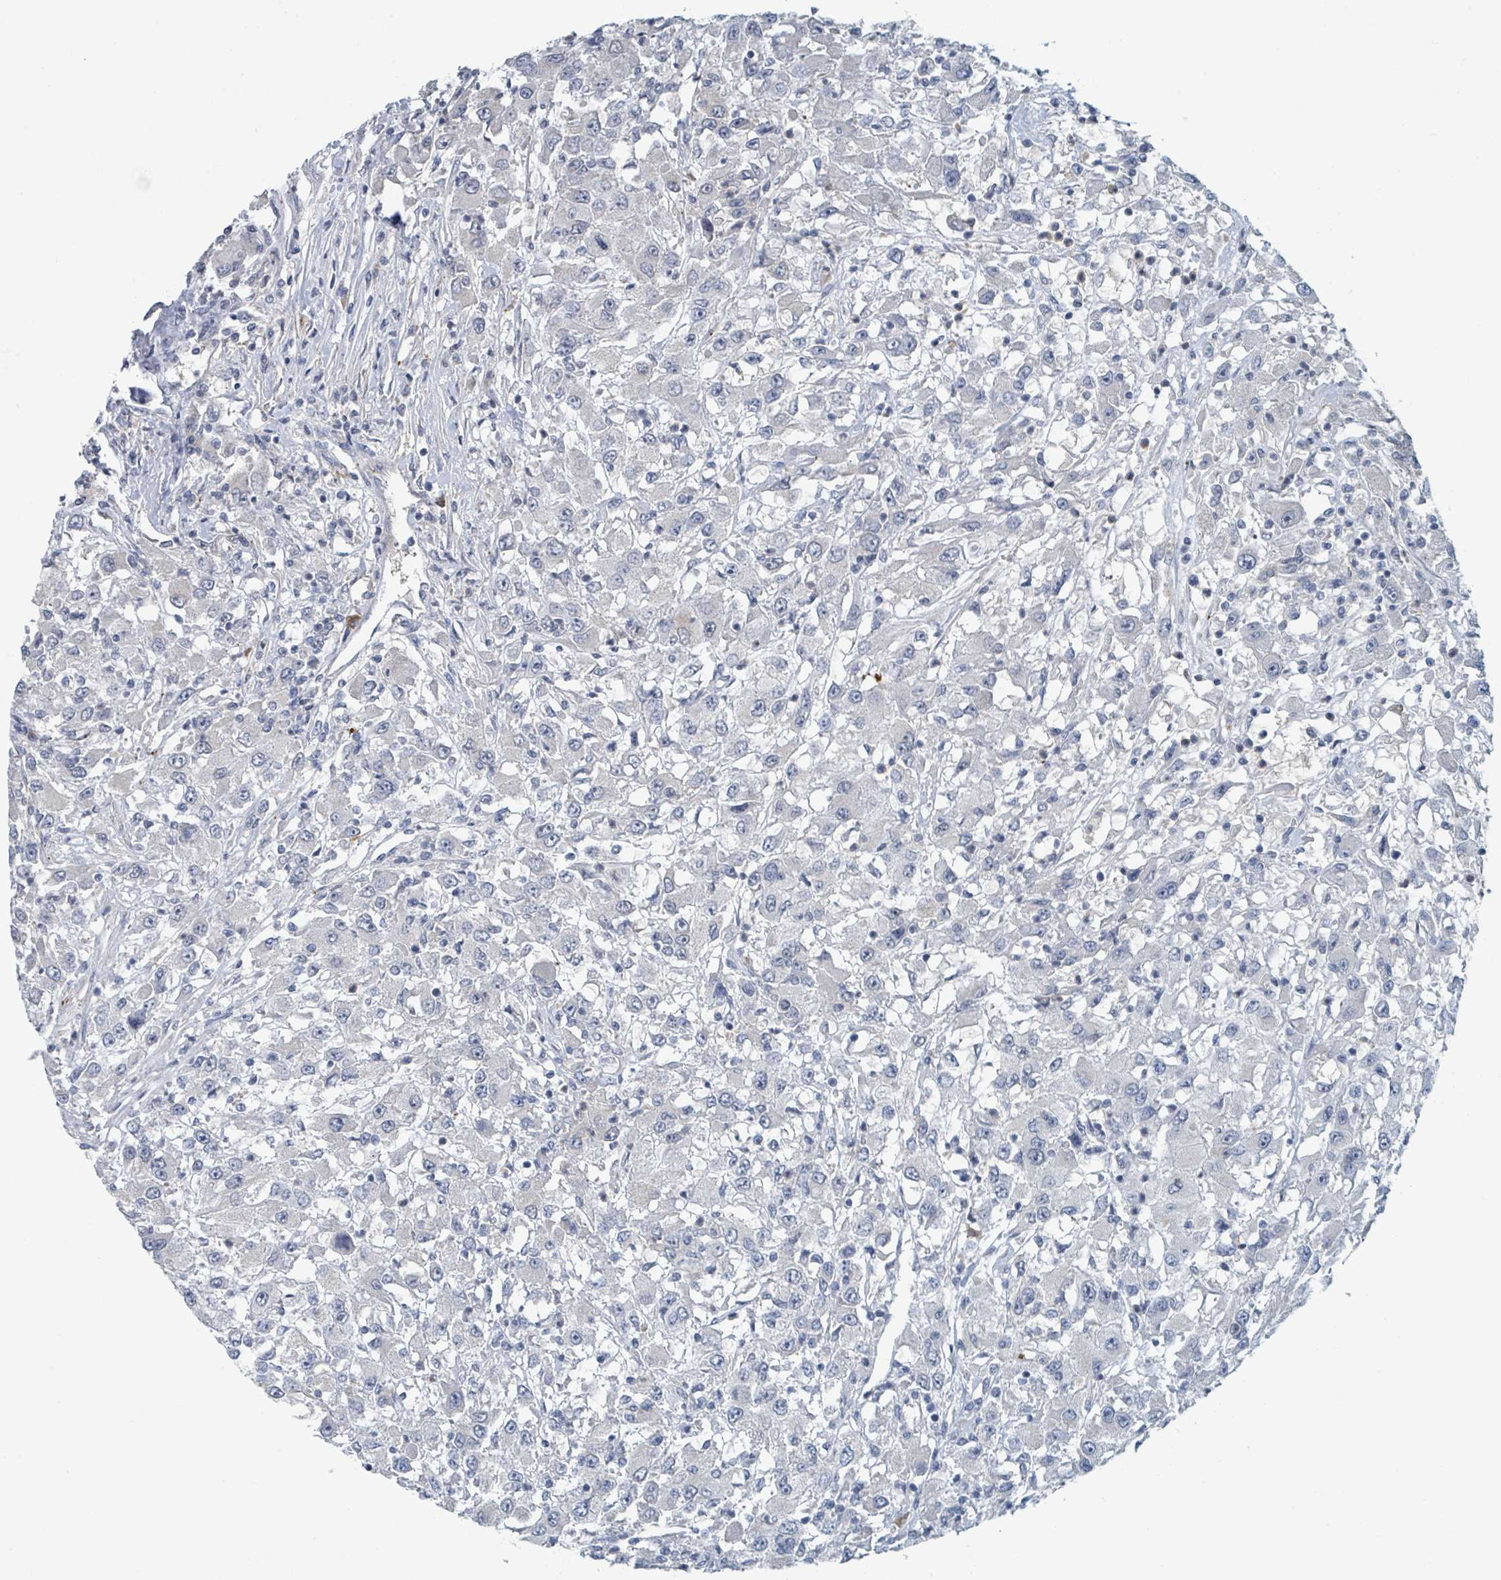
{"staining": {"intensity": "negative", "quantity": "none", "location": "none"}, "tissue": "renal cancer", "cell_type": "Tumor cells", "image_type": "cancer", "snomed": [{"axis": "morphology", "description": "Adenocarcinoma, NOS"}, {"axis": "topography", "description": "Kidney"}], "caption": "There is no significant positivity in tumor cells of renal adenocarcinoma.", "gene": "ANKRD55", "patient": {"sex": "female", "age": 67}}